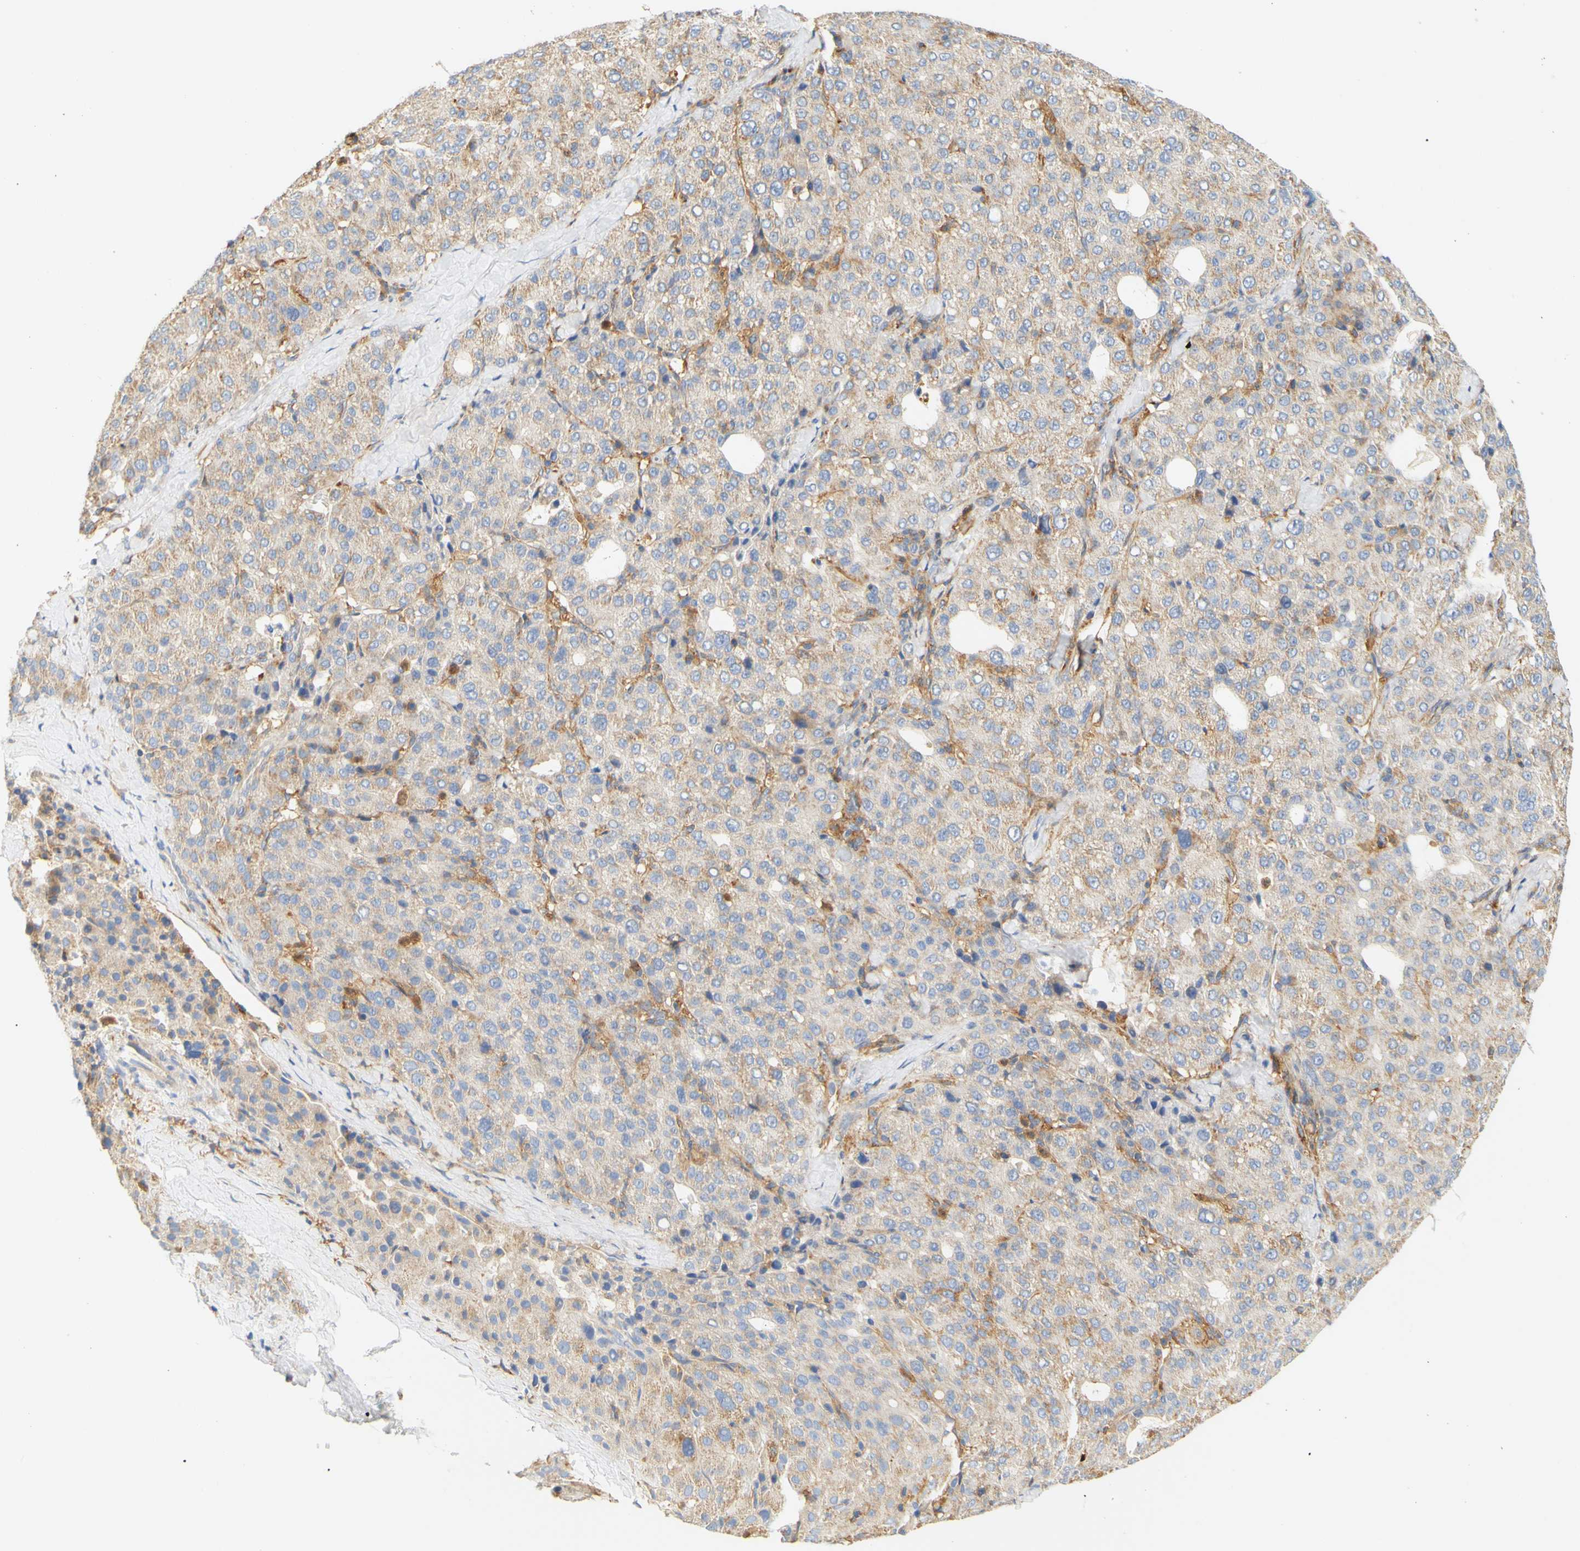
{"staining": {"intensity": "weak", "quantity": "25%-75%", "location": "cytoplasmic/membranous"}, "tissue": "liver cancer", "cell_type": "Tumor cells", "image_type": "cancer", "snomed": [{"axis": "morphology", "description": "Carcinoma, Hepatocellular, NOS"}, {"axis": "topography", "description": "Liver"}], "caption": "The image reveals immunohistochemical staining of hepatocellular carcinoma (liver). There is weak cytoplasmic/membranous positivity is appreciated in approximately 25%-75% of tumor cells.", "gene": "PCDH7", "patient": {"sex": "male", "age": 65}}